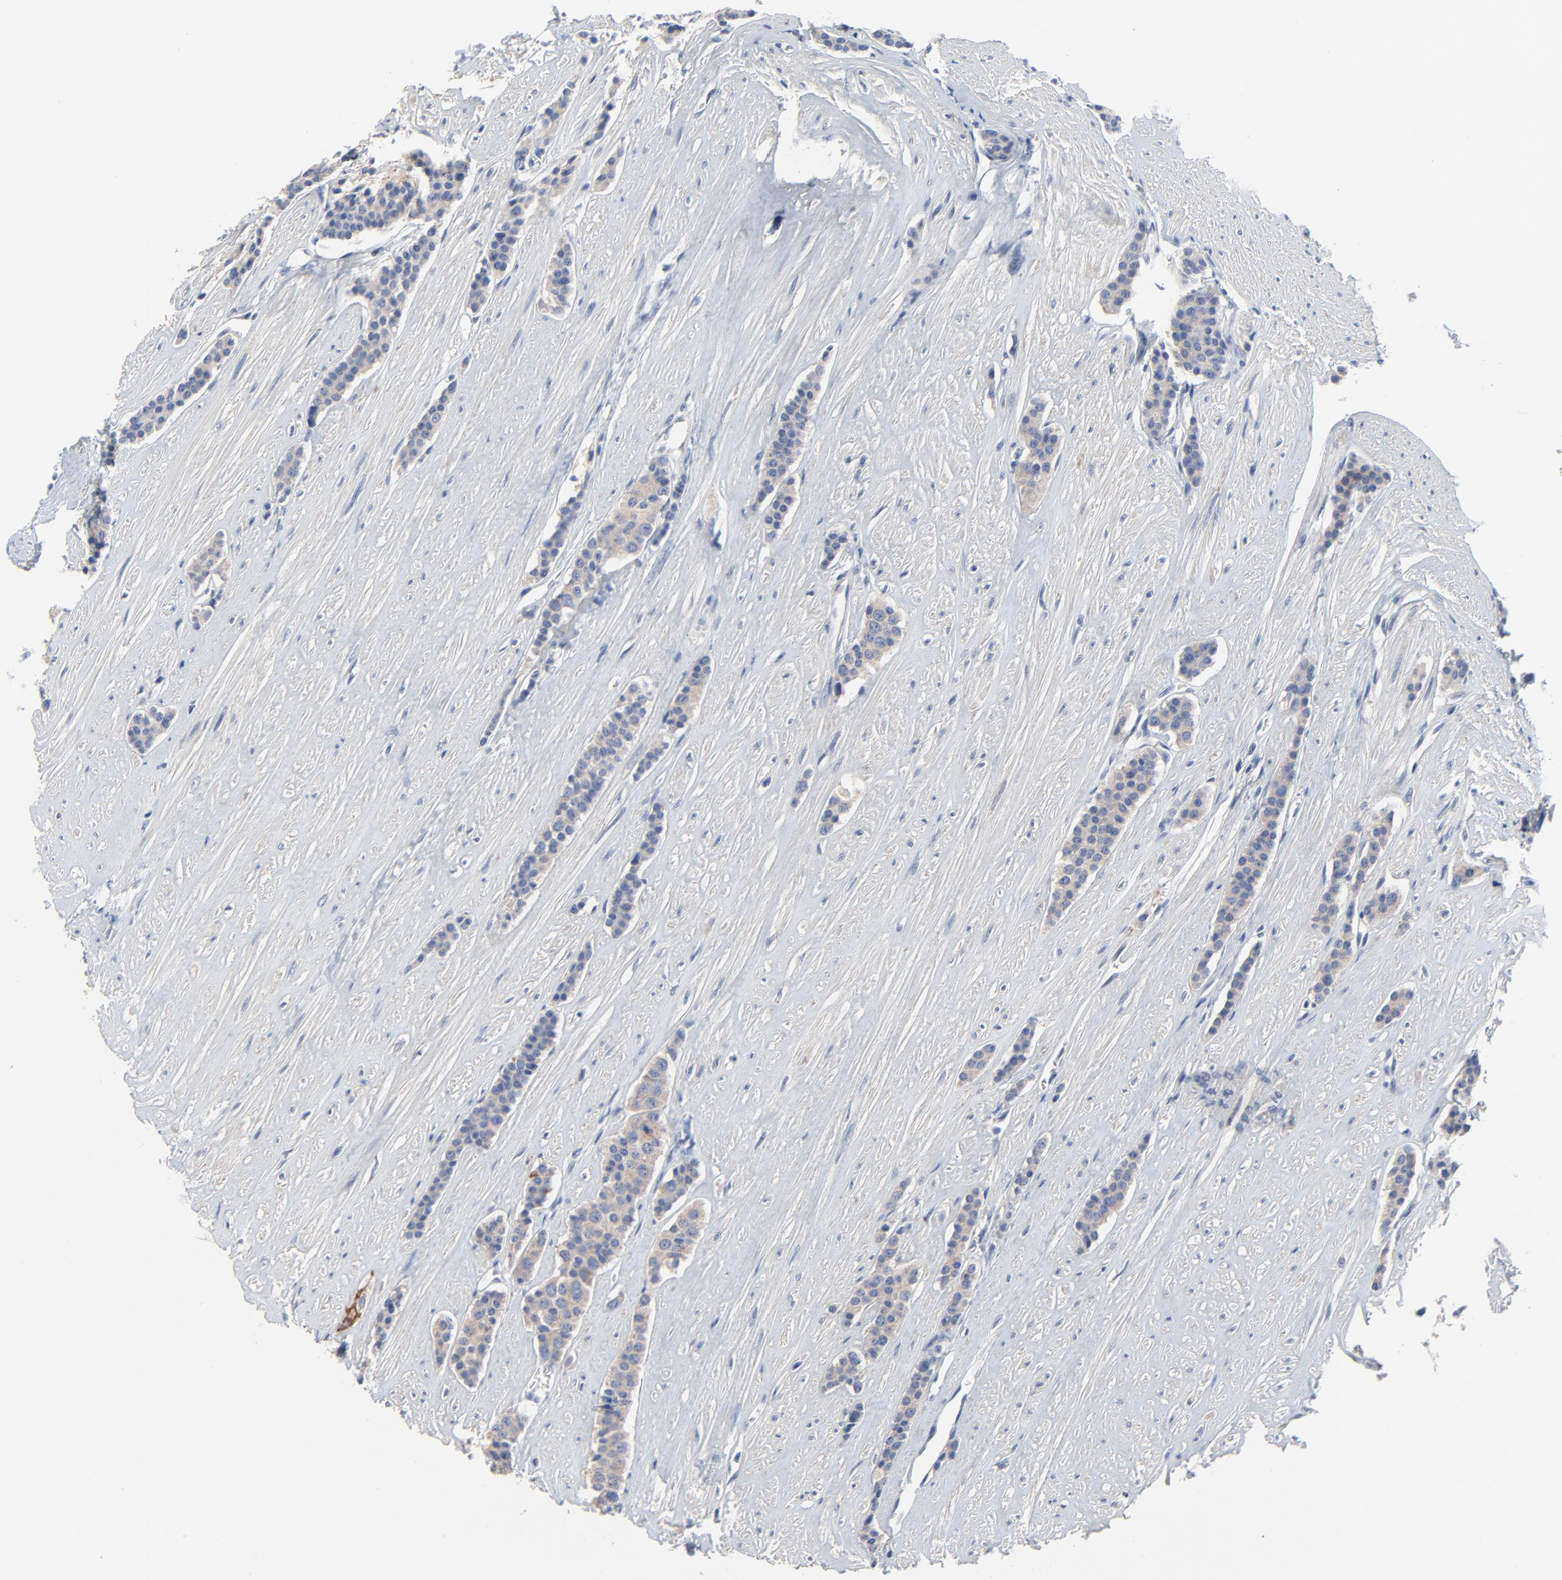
{"staining": {"intensity": "weak", "quantity": ">75%", "location": "cytoplasmic/membranous"}, "tissue": "carcinoid", "cell_type": "Tumor cells", "image_type": "cancer", "snomed": [{"axis": "morphology", "description": "Carcinoid, malignant, NOS"}, {"axis": "topography", "description": "Small intestine"}], "caption": "Protein expression analysis of carcinoid (malignant) exhibits weak cytoplasmic/membranous staining in about >75% of tumor cells.", "gene": "DHRSX", "patient": {"sex": "male", "age": 60}}